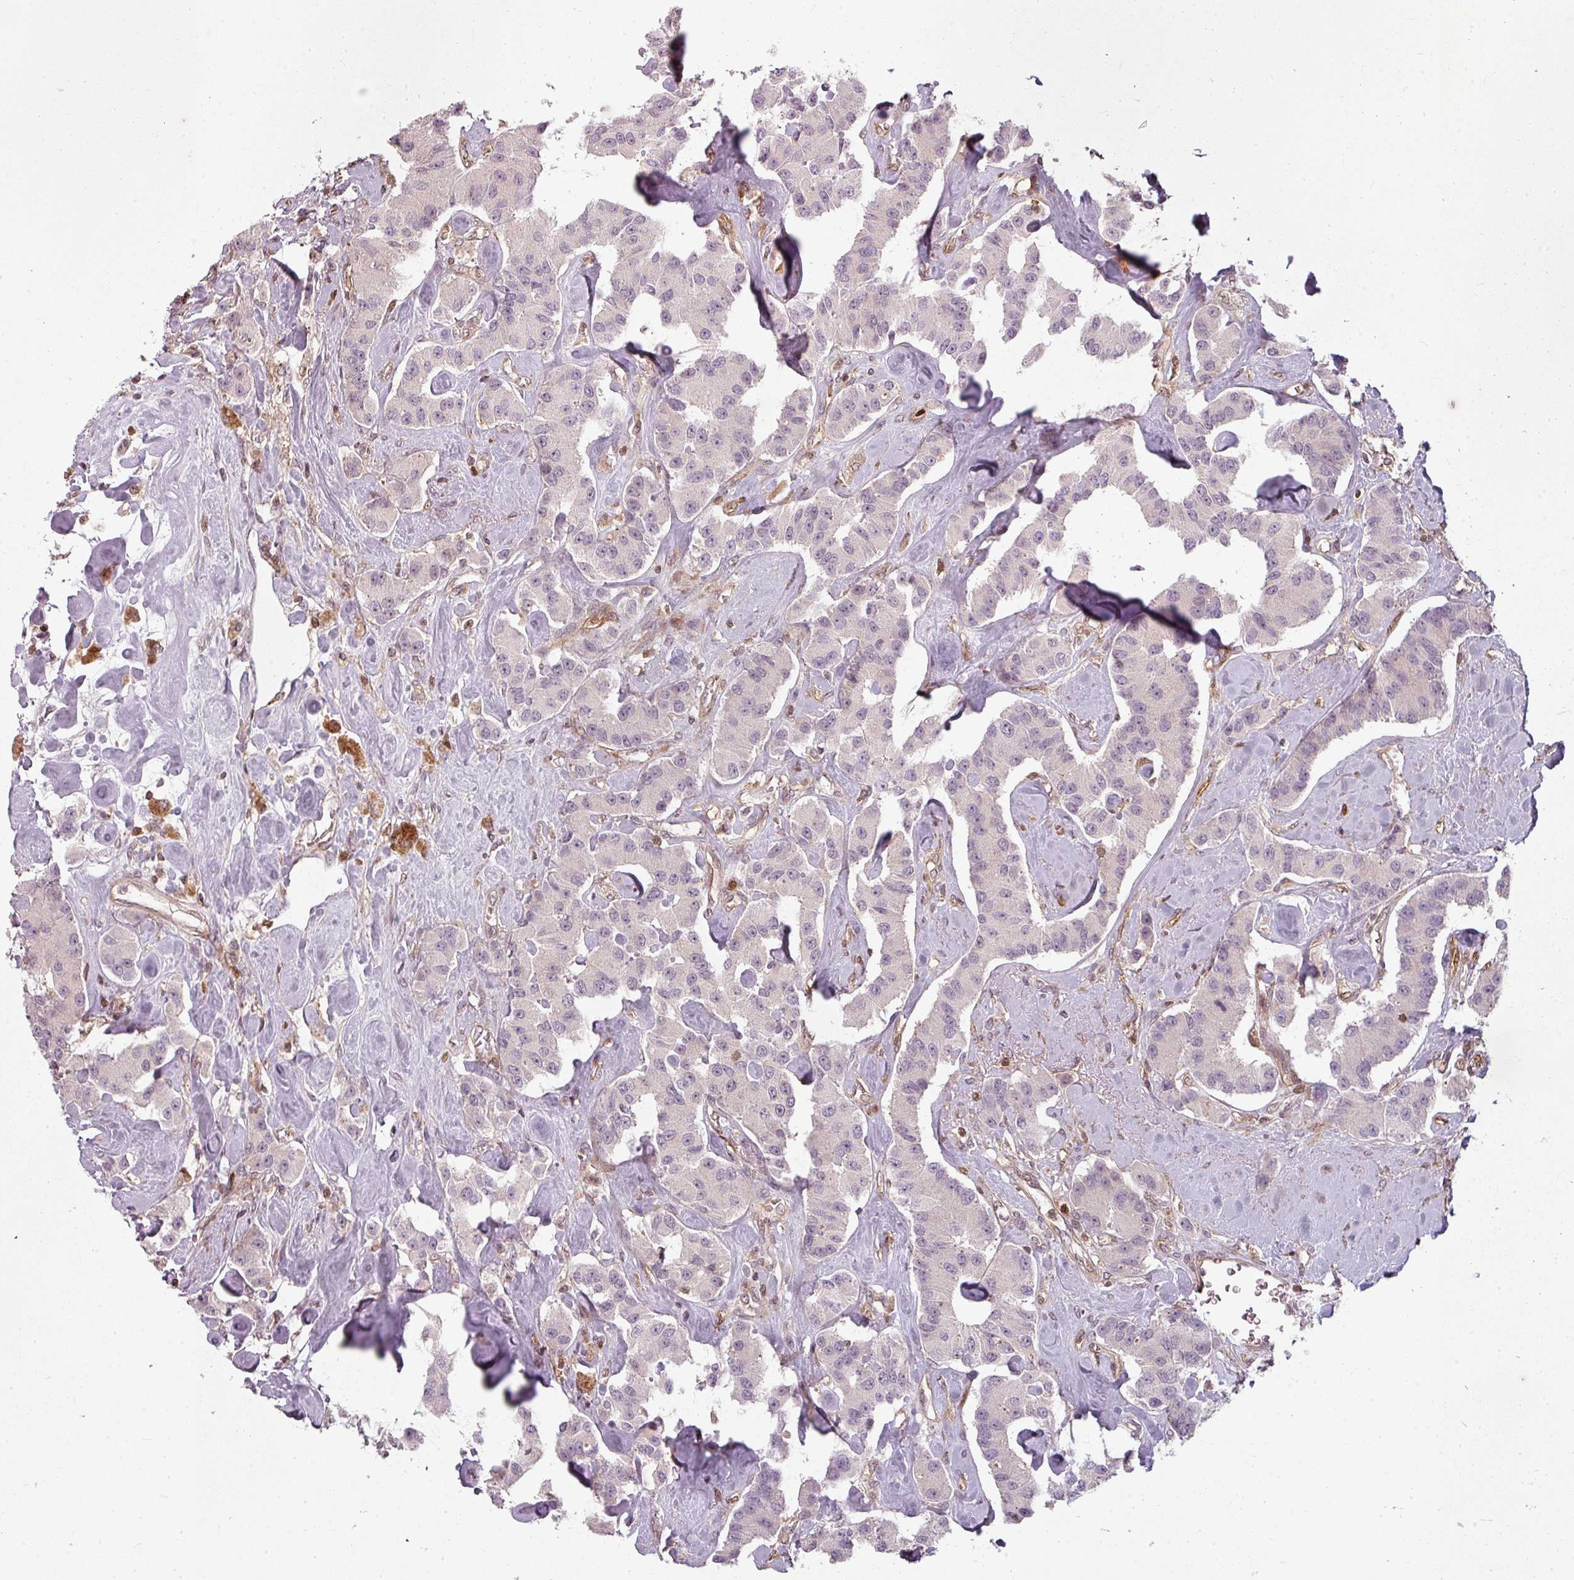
{"staining": {"intensity": "negative", "quantity": "none", "location": "none"}, "tissue": "carcinoid", "cell_type": "Tumor cells", "image_type": "cancer", "snomed": [{"axis": "morphology", "description": "Carcinoid, malignant, NOS"}, {"axis": "topography", "description": "Pancreas"}], "caption": "High power microscopy histopathology image of an immunohistochemistry (IHC) photomicrograph of carcinoid, revealing no significant expression in tumor cells.", "gene": "CLIC1", "patient": {"sex": "male", "age": 41}}